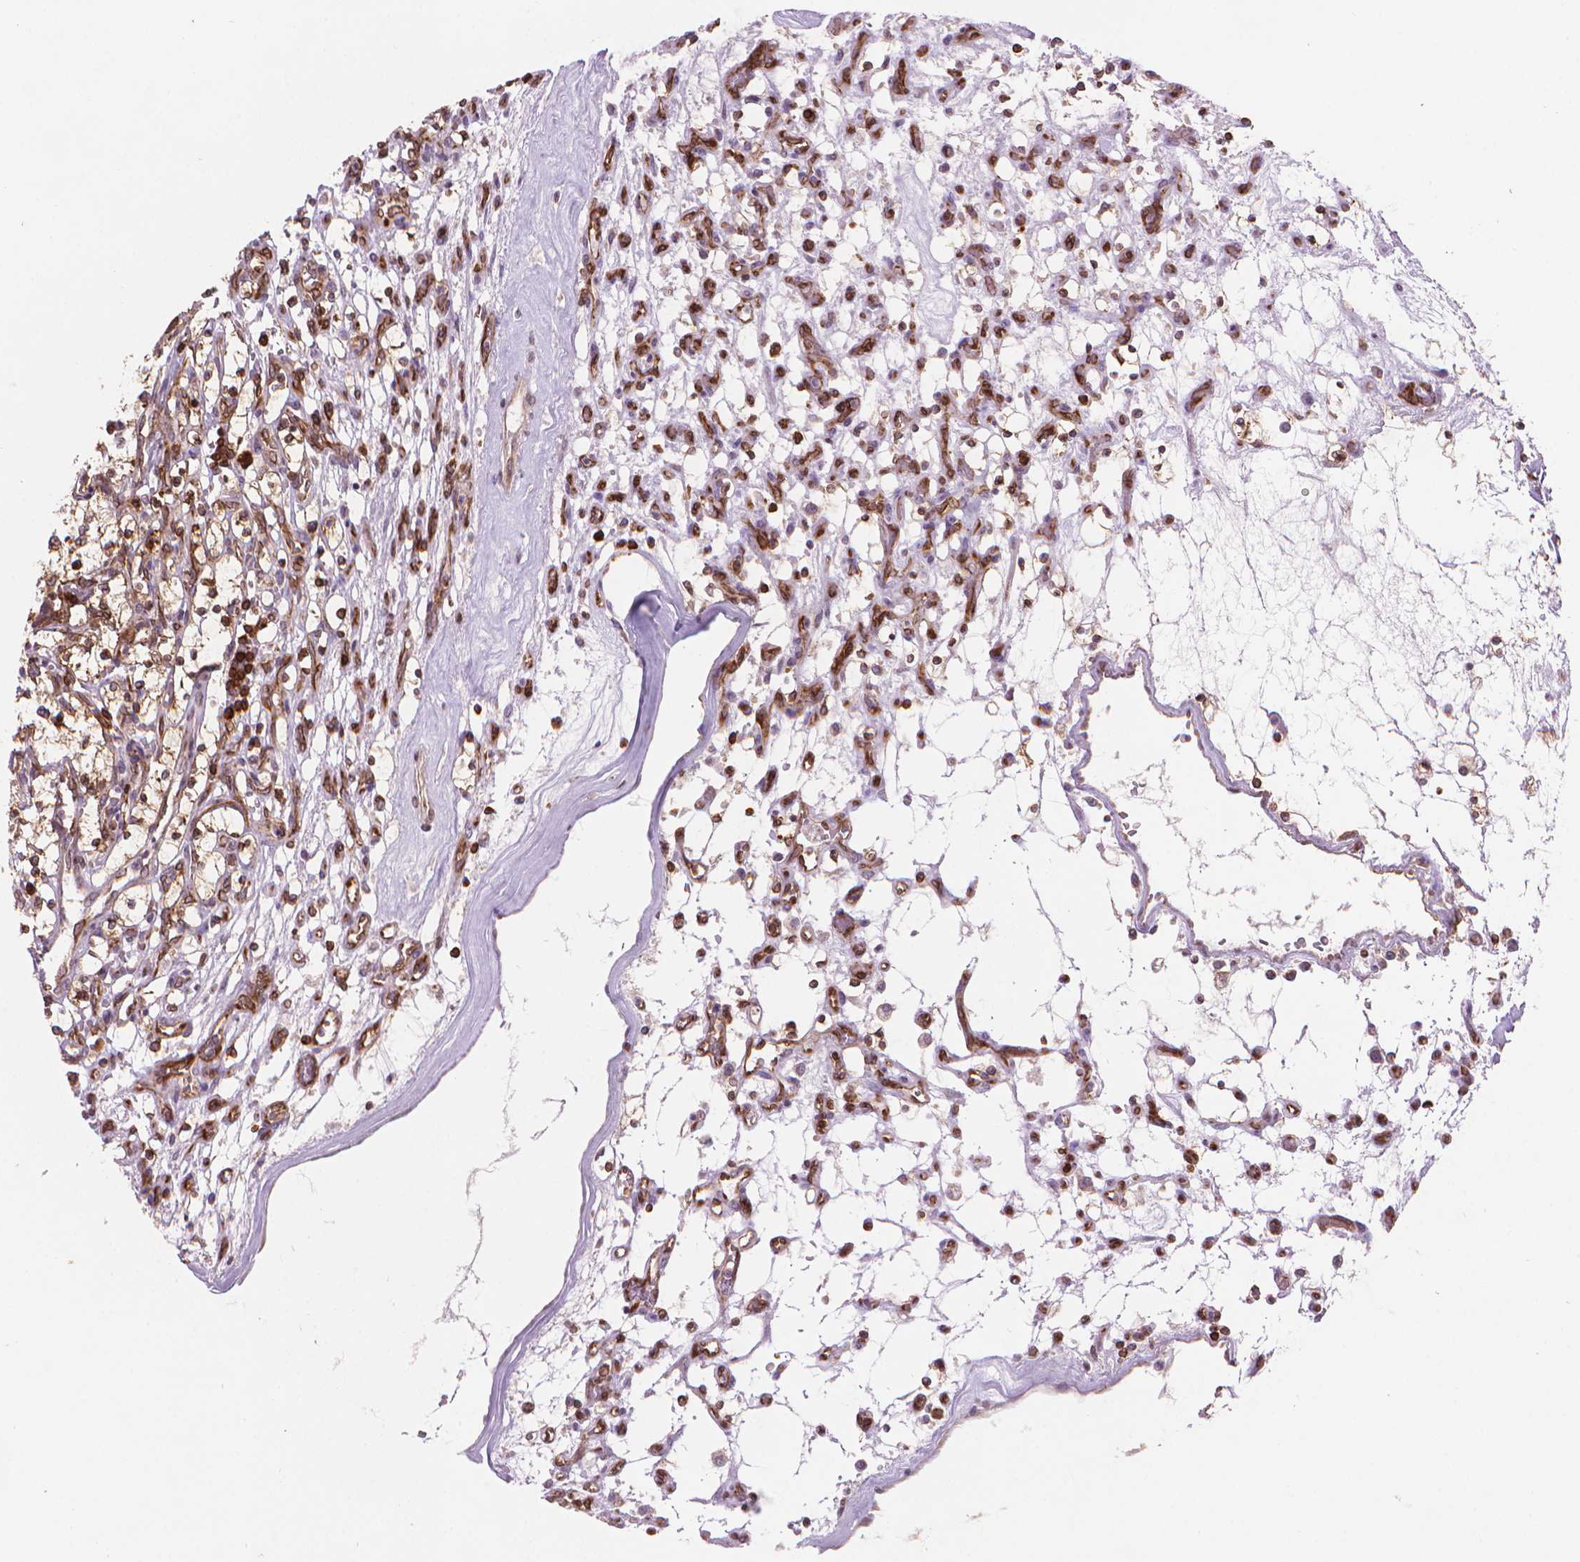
{"staining": {"intensity": "moderate", "quantity": ">75%", "location": "cytoplasmic/membranous"}, "tissue": "renal cancer", "cell_type": "Tumor cells", "image_type": "cancer", "snomed": [{"axis": "morphology", "description": "Adenocarcinoma, NOS"}, {"axis": "topography", "description": "Kidney"}], "caption": "Renal cancer stained with a protein marker shows moderate staining in tumor cells.", "gene": "BCL2", "patient": {"sex": "female", "age": 69}}